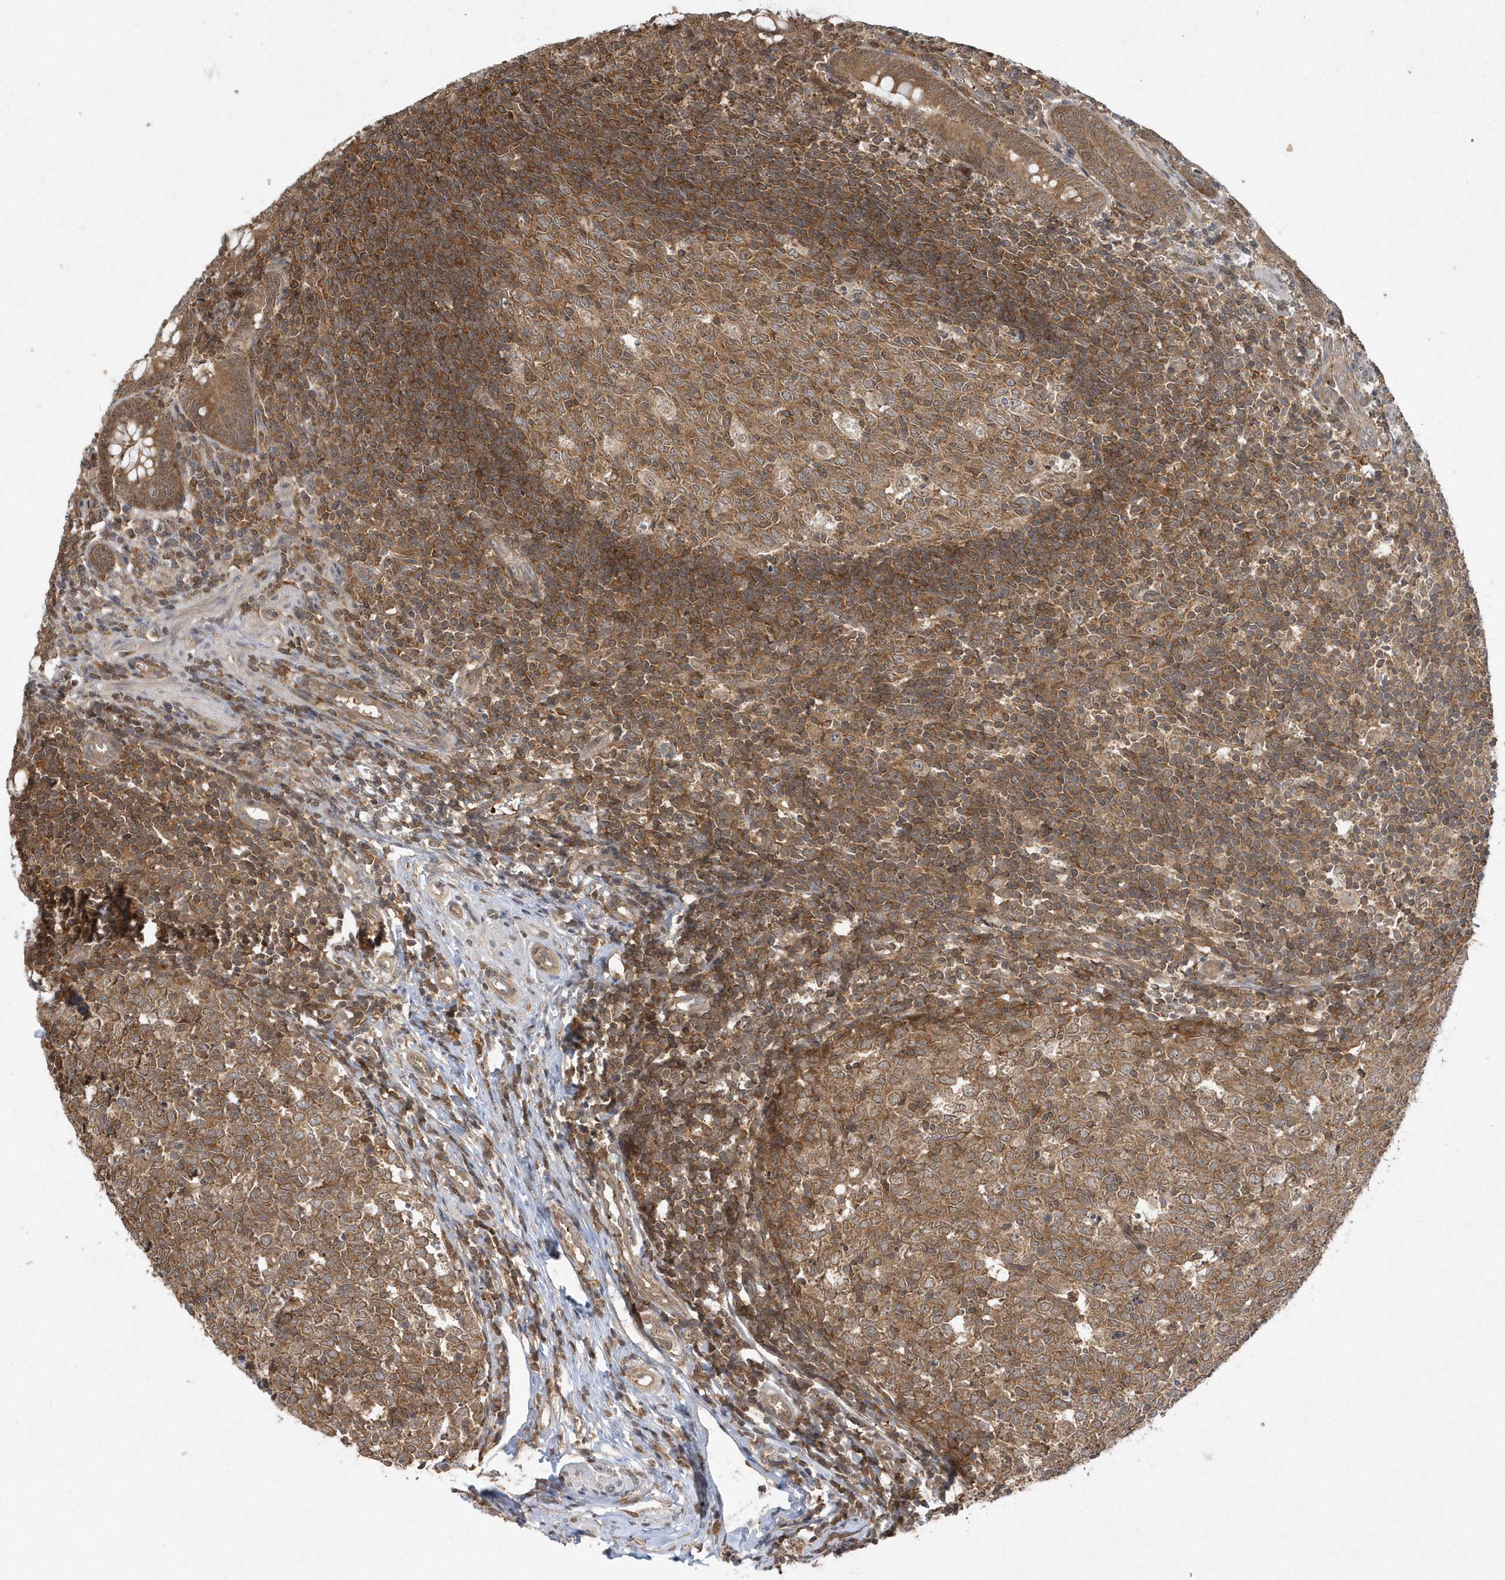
{"staining": {"intensity": "moderate", "quantity": ">75%", "location": "cytoplasmic/membranous"}, "tissue": "appendix", "cell_type": "Glandular cells", "image_type": "normal", "snomed": [{"axis": "morphology", "description": "Normal tissue, NOS"}, {"axis": "topography", "description": "Appendix"}], "caption": "The immunohistochemical stain shows moderate cytoplasmic/membranous positivity in glandular cells of normal appendix.", "gene": "ACYP1", "patient": {"sex": "male", "age": 14}}